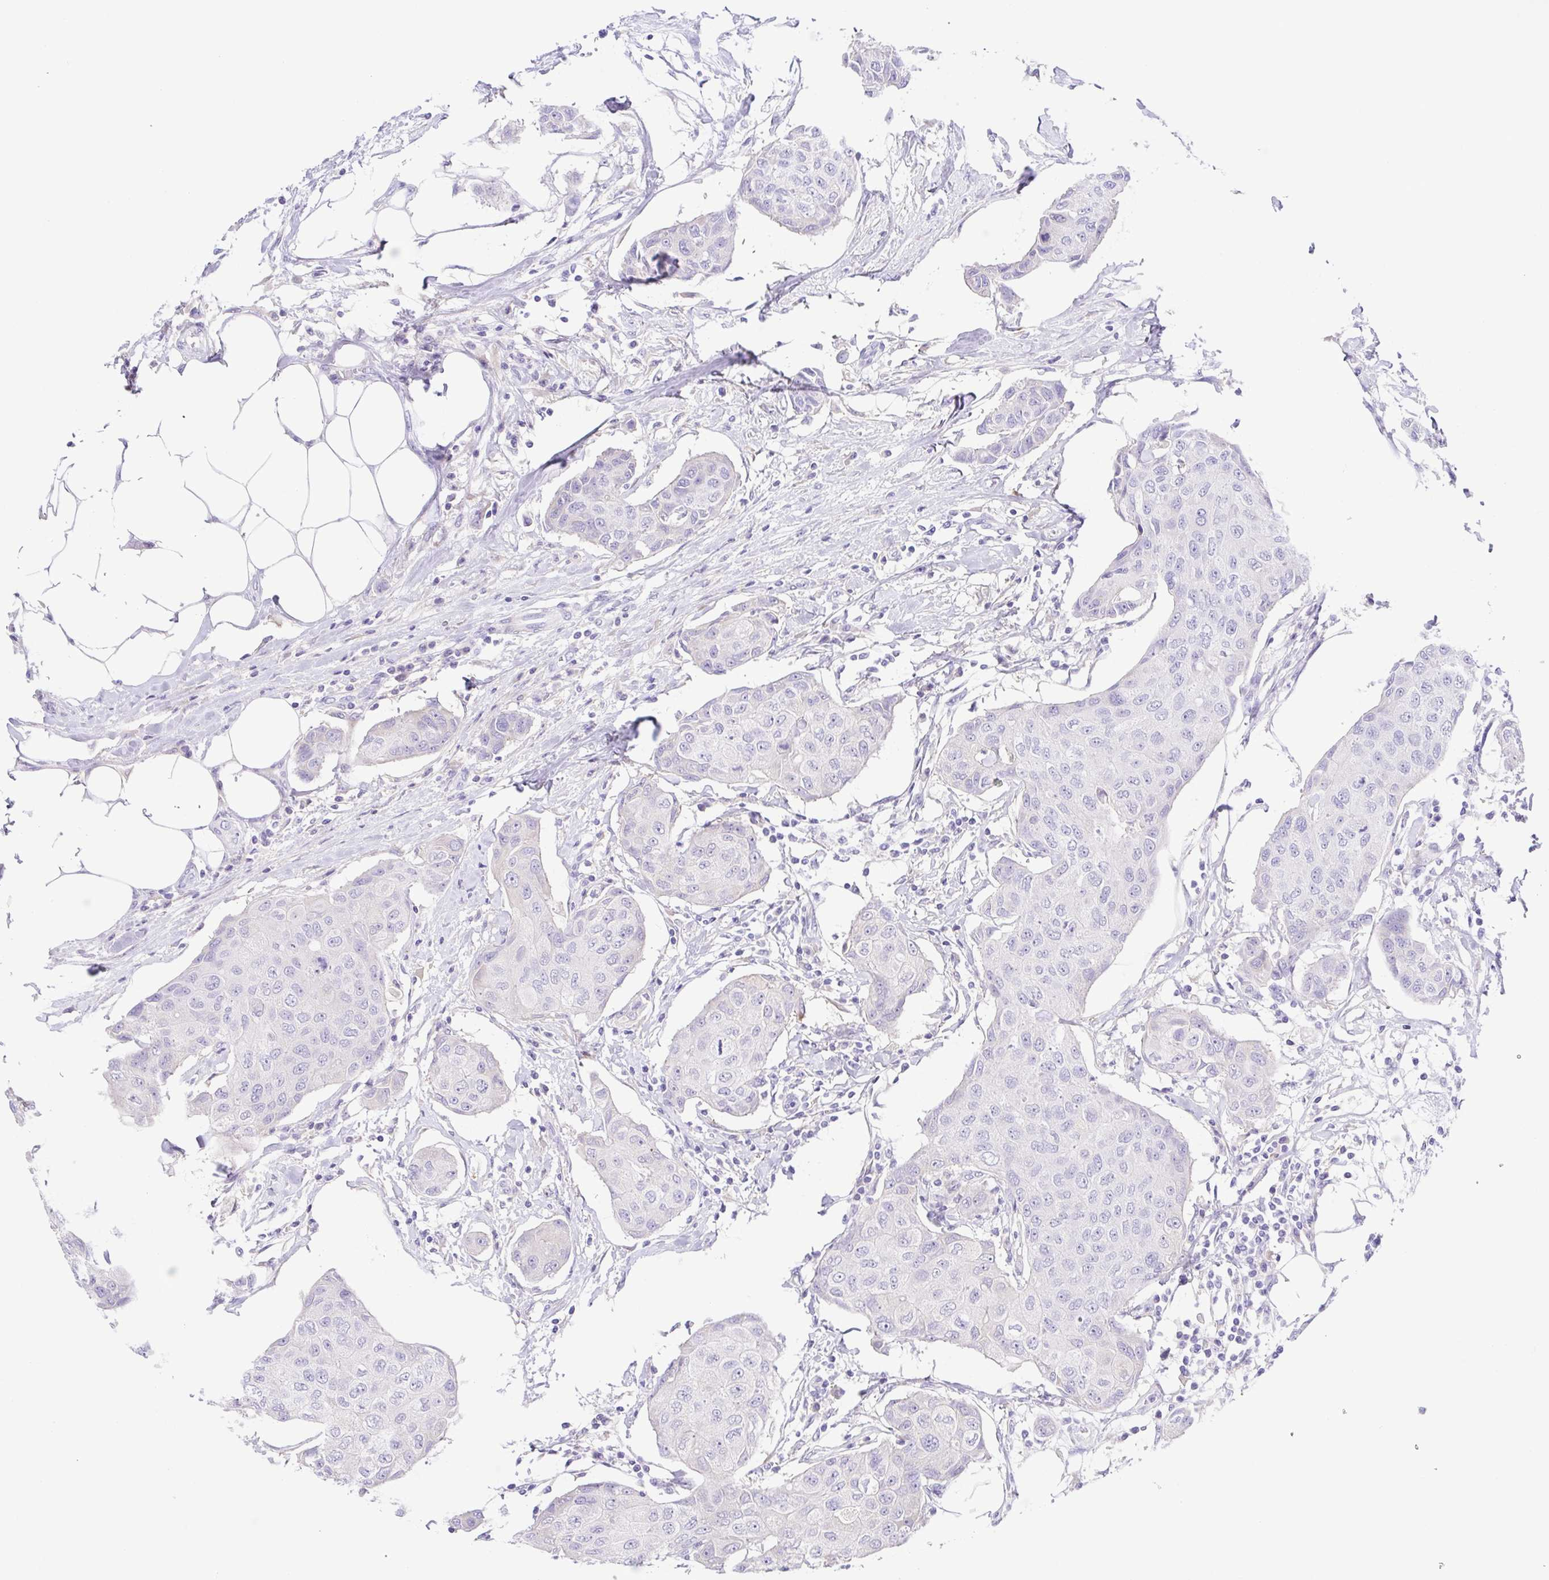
{"staining": {"intensity": "negative", "quantity": "none", "location": "none"}, "tissue": "breast cancer", "cell_type": "Tumor cells", "image_type": "cancer", "snomed": [{"axis": "morphology", "description": "Duct carcinoma"}, {"axis": "topography", "description": "Breast"}, {"axis": "topography", "description": "Lymph node"}], "caption": "Histopathology image shows no protein positivity in tumor cells of breast infiltrating ductal carcinoma tissue.", "gene": "A1BG", "patient": {"sex": "female", "age": 80}}